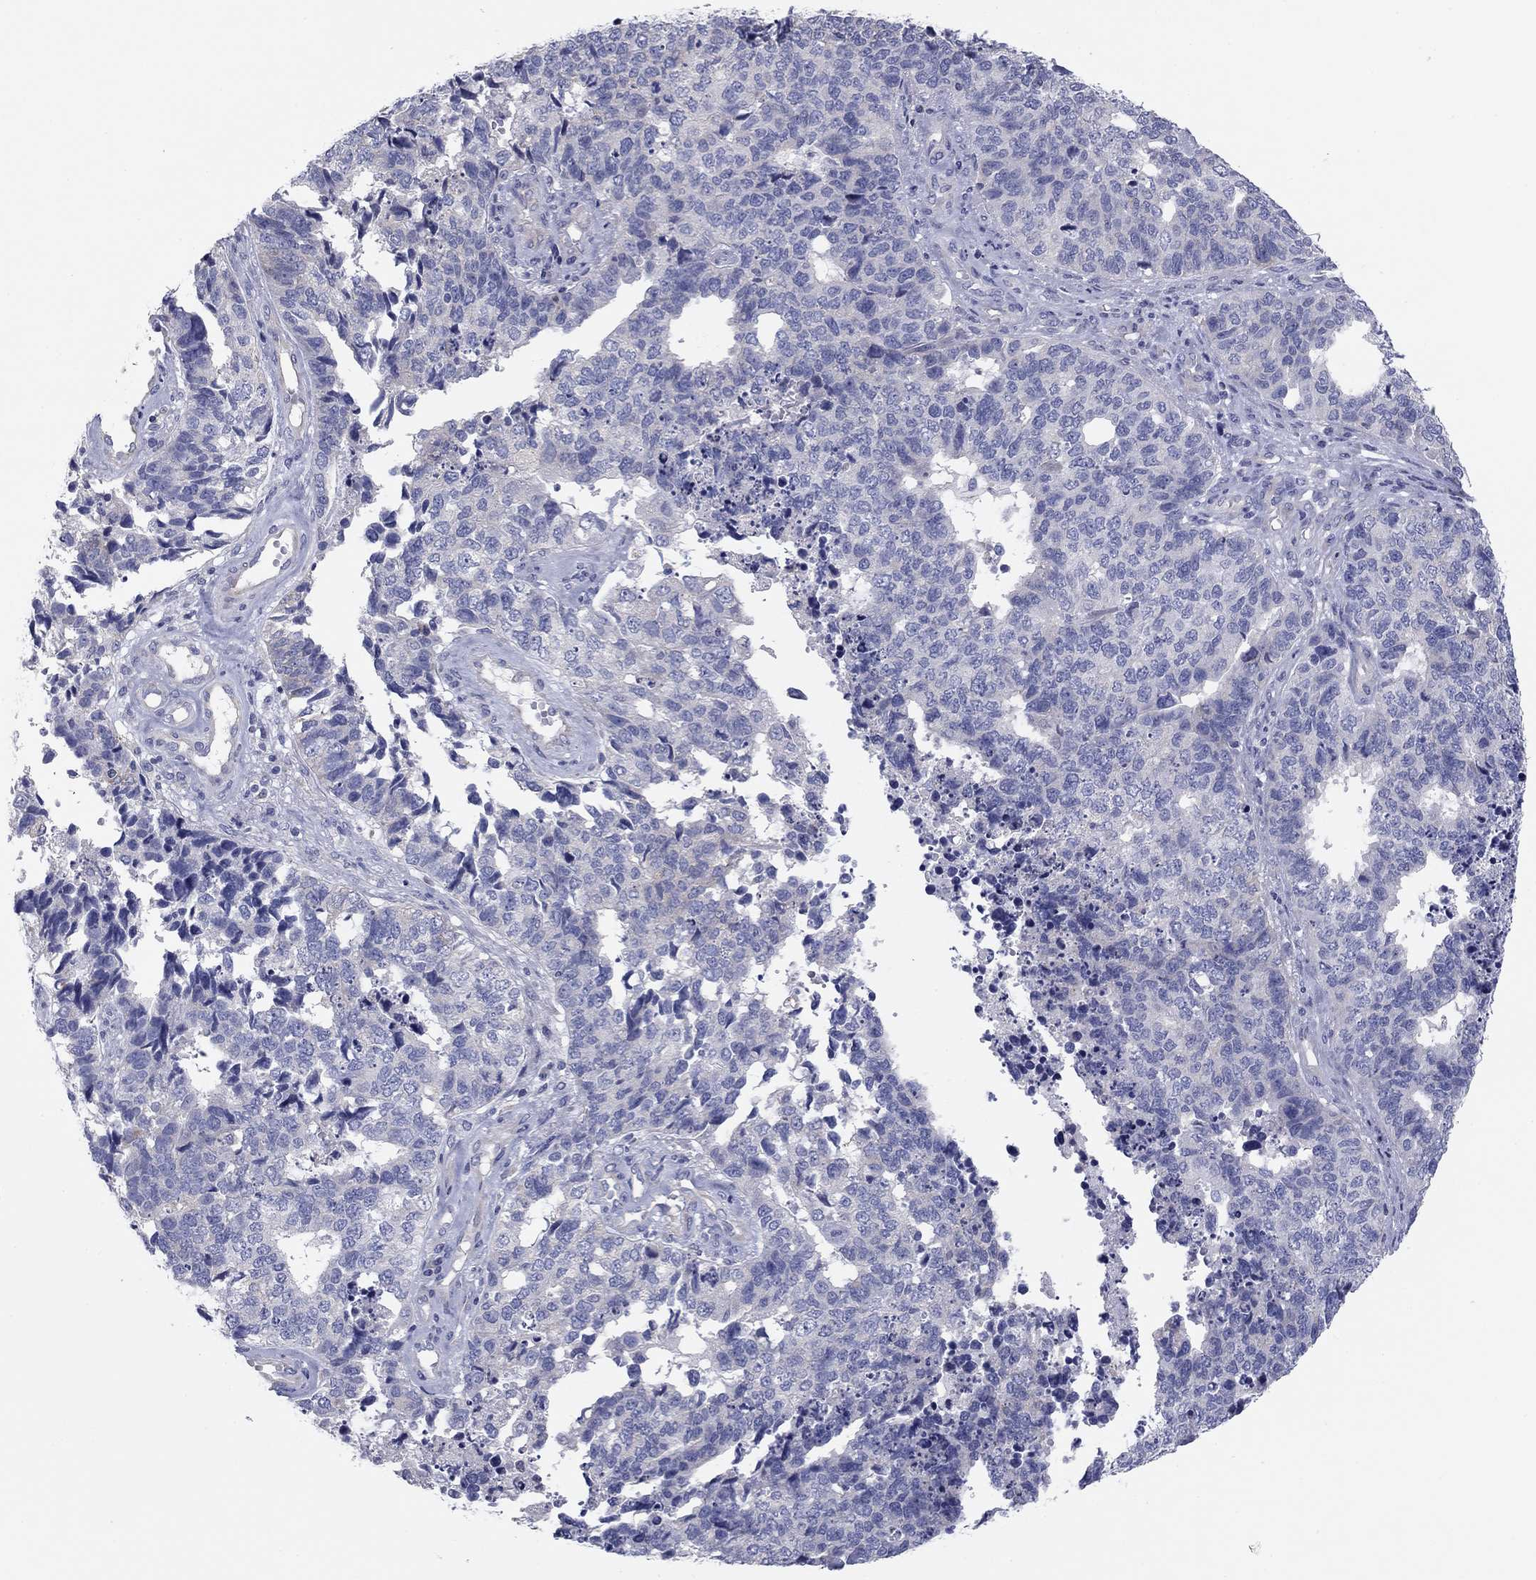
{"staining": {"intensity": "negative", "quantity": "none", "location": "none"}, "tissue": "cervical cancer", "cell_type": "Tumor cells", "image_type": "cancer", "snomed": [{"axis": "morphology", "description": "Squamous cell carcinoma, NOS"}, {"axis": "topography", "description": "Cervix"}], "caption": "A histopathology image of human cervical squamous cell carcinoma is negative for staining in tumor cells. Nuclei are stained in blue.", "gene": "SEPTIN3", "patient": {"sex": "female", "age": 63}}